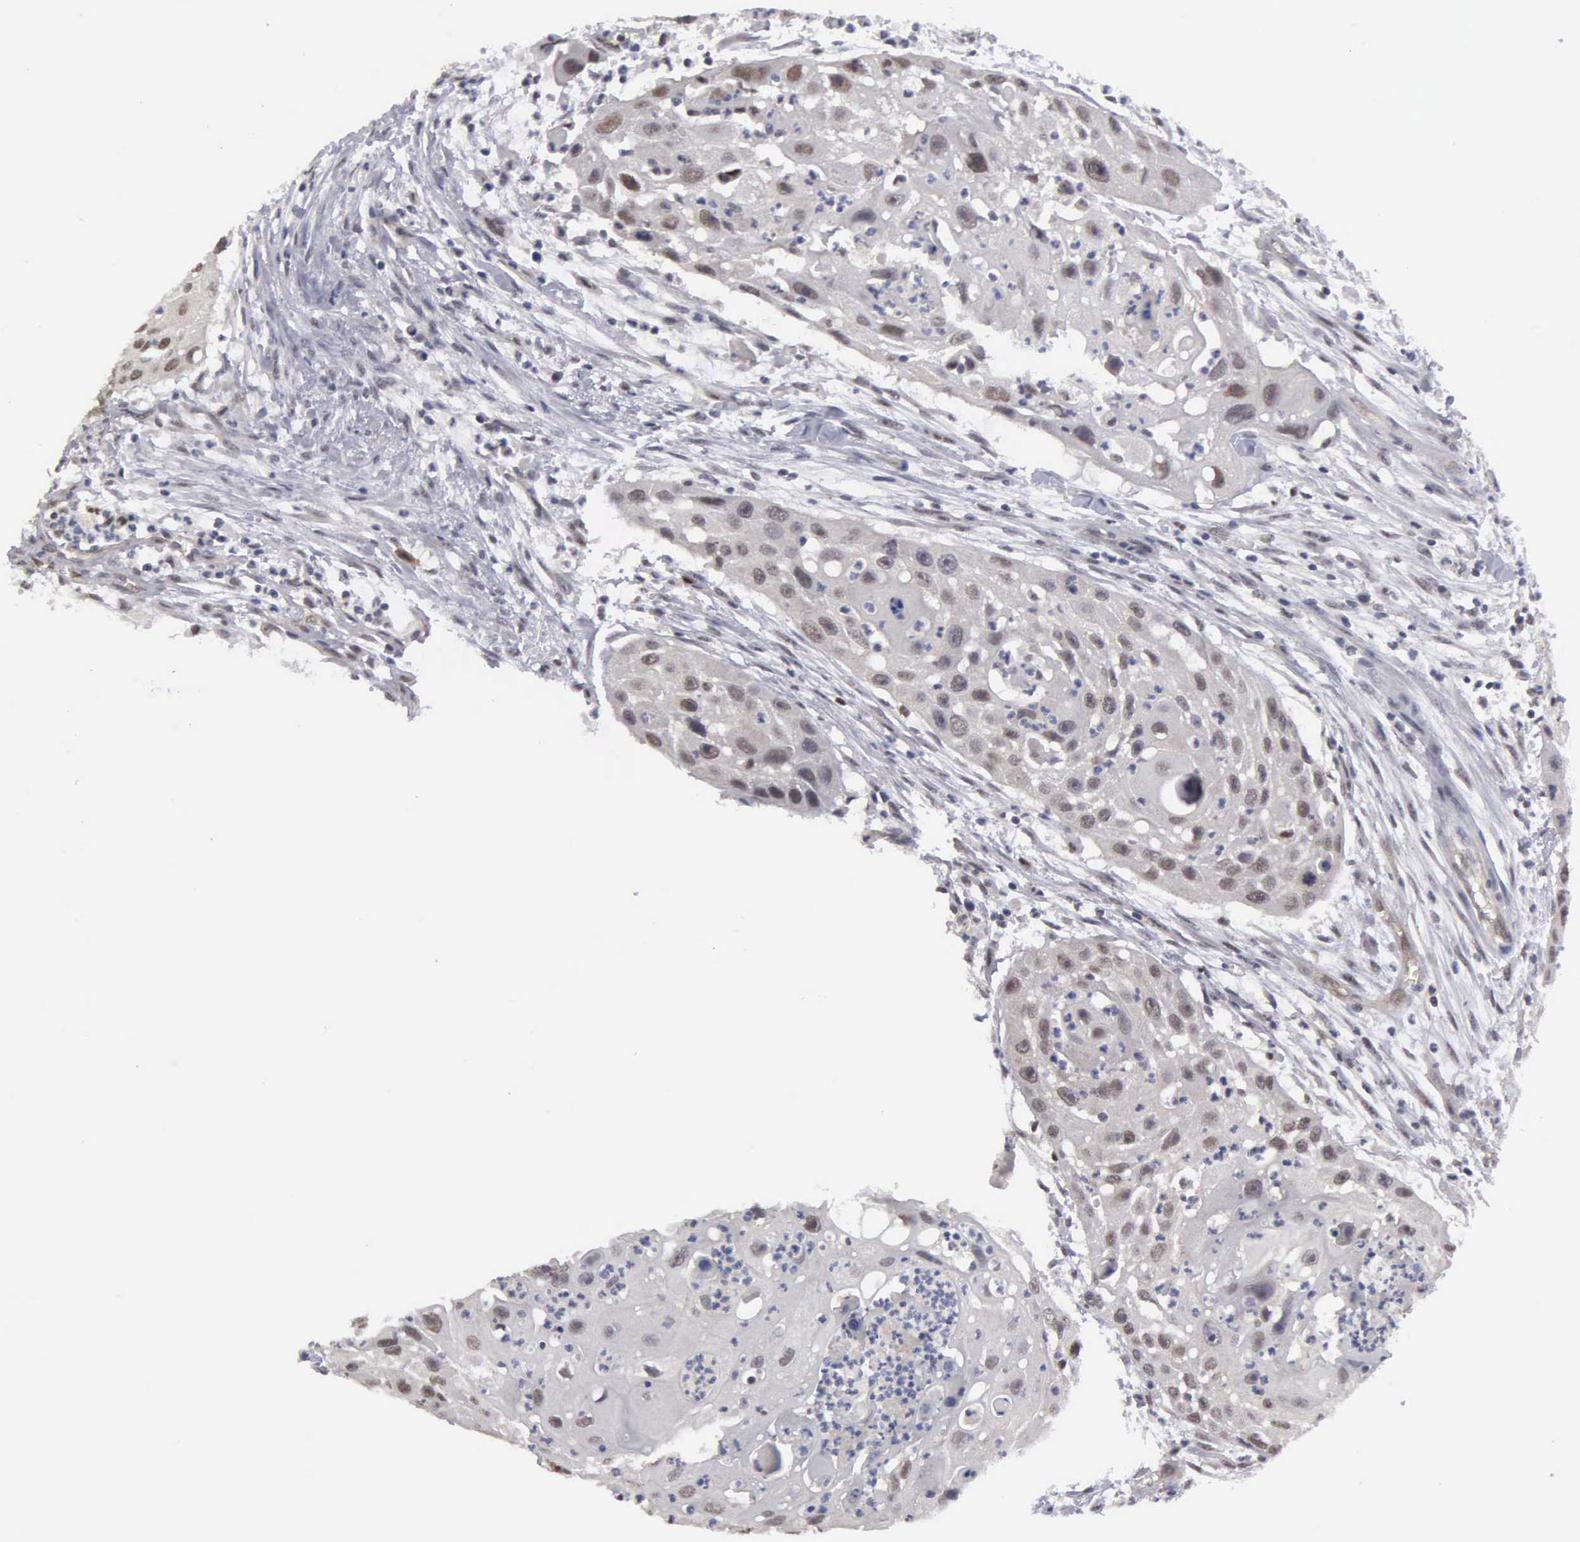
{"staining": {"intensity": "moderate", "quantity": ">75%", "location": "nuclear"}, "tissue": "head and neck cancer", "cell_type": "Tumor cells", "image_type": "cancer", "snomed": [{"axis": "morphology", "description": "Squamous cell carcinoma, NOS"}, {"axis": "topography", "description": "Head-Neck"}], "caption": "Immunohistochemical staining of human head and neck squamous cell carcinoma reveals medium levels of moderate nuclear protein positivity in about >75% of tumor cells.", "gene": "ZBTB33", "patient": {"sex": "male", "age": 64}}